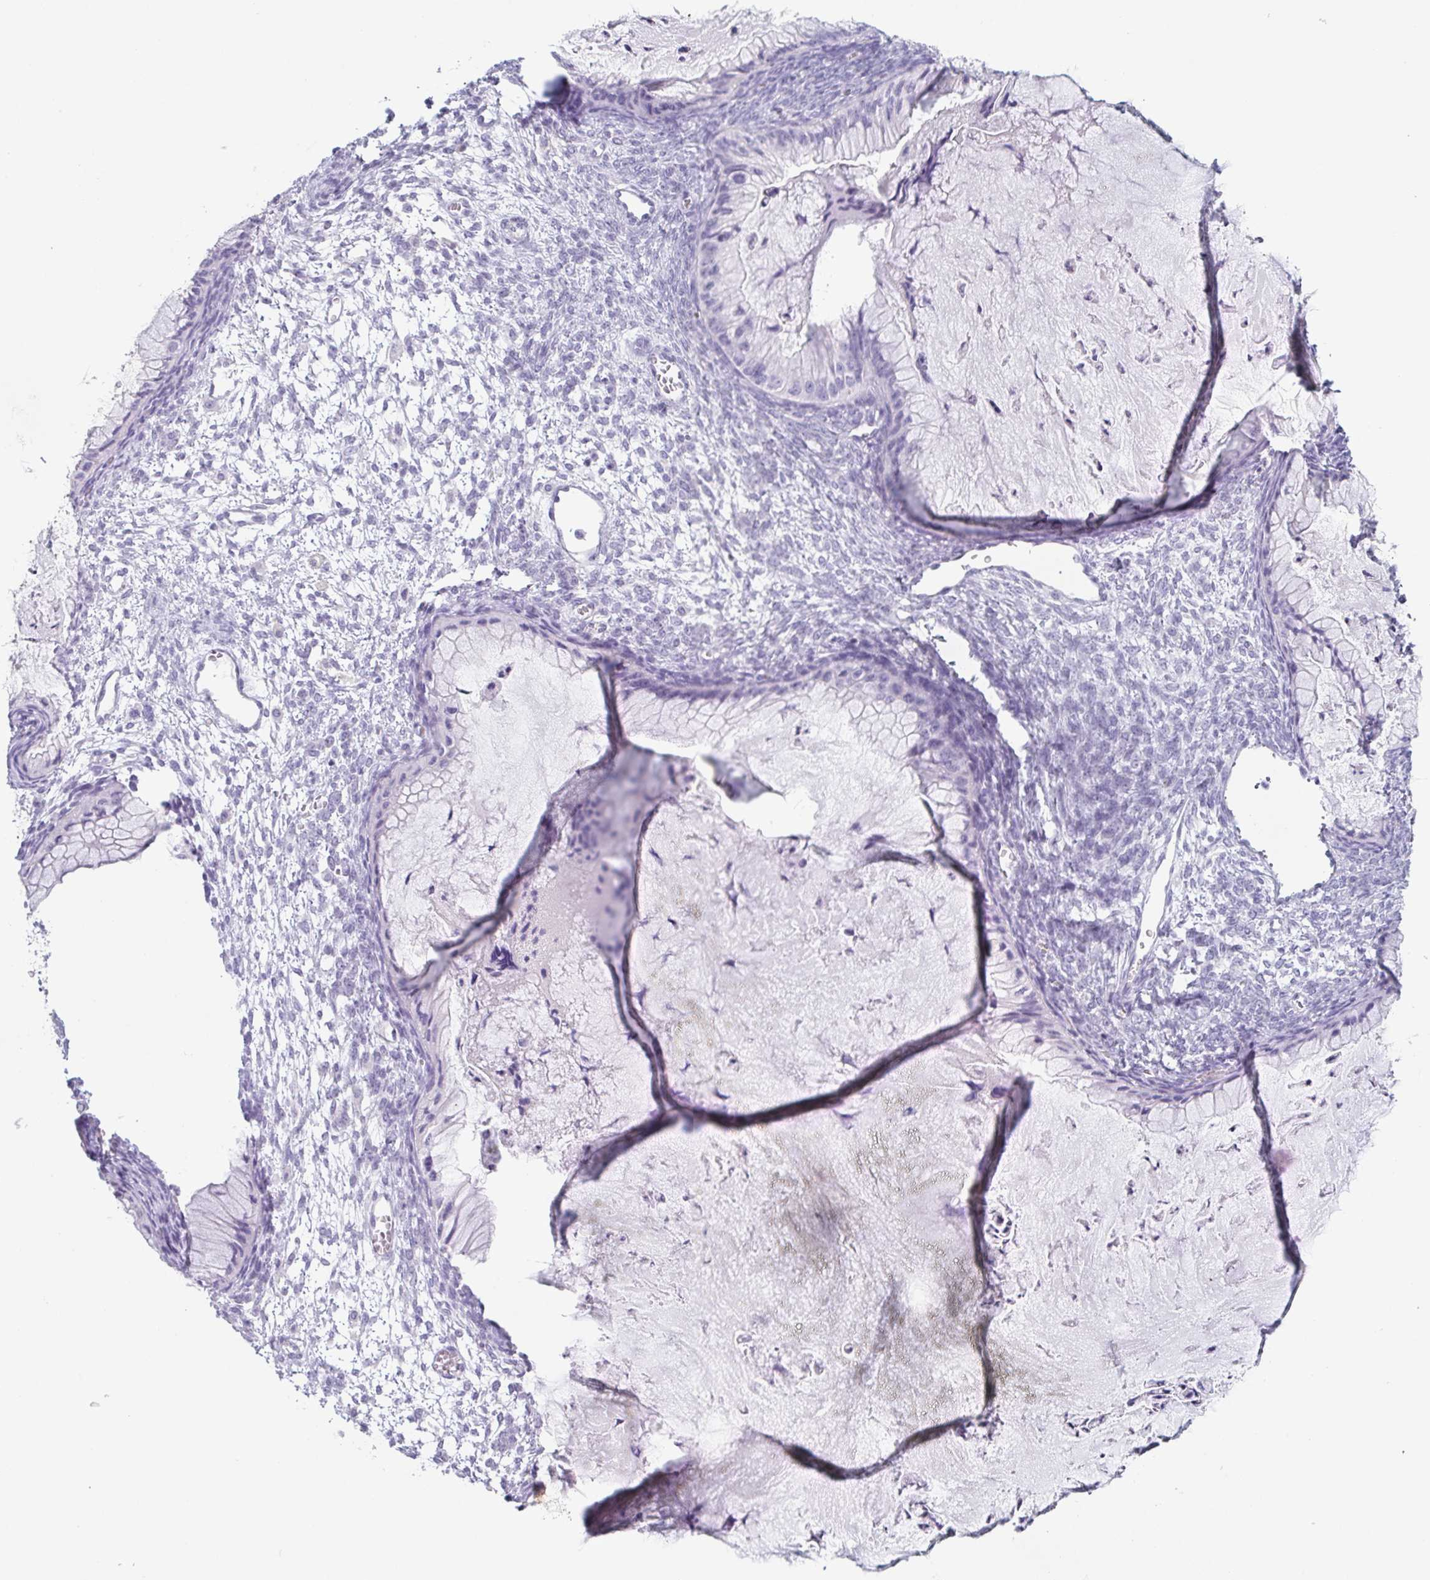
{"staining": {"intensity": "negative", "quantity": "none", "location": "none"}, "tissue": "ovarian cancer", "cell_type": "Tumor cells", "image_type": "cancer", "snomed": [{"axis": "morphology", "description": "Cystadenocarcinoma, mucinous, NOS"}, {"axis": "topography", "description": "Ovary"}], "caption": "IHC of mucinous cystadenocarcinoma (ovarian) reveals no expression in tumor cells.", "gene": "PRR27", "patient": {"sex": "female", "age": 72}}